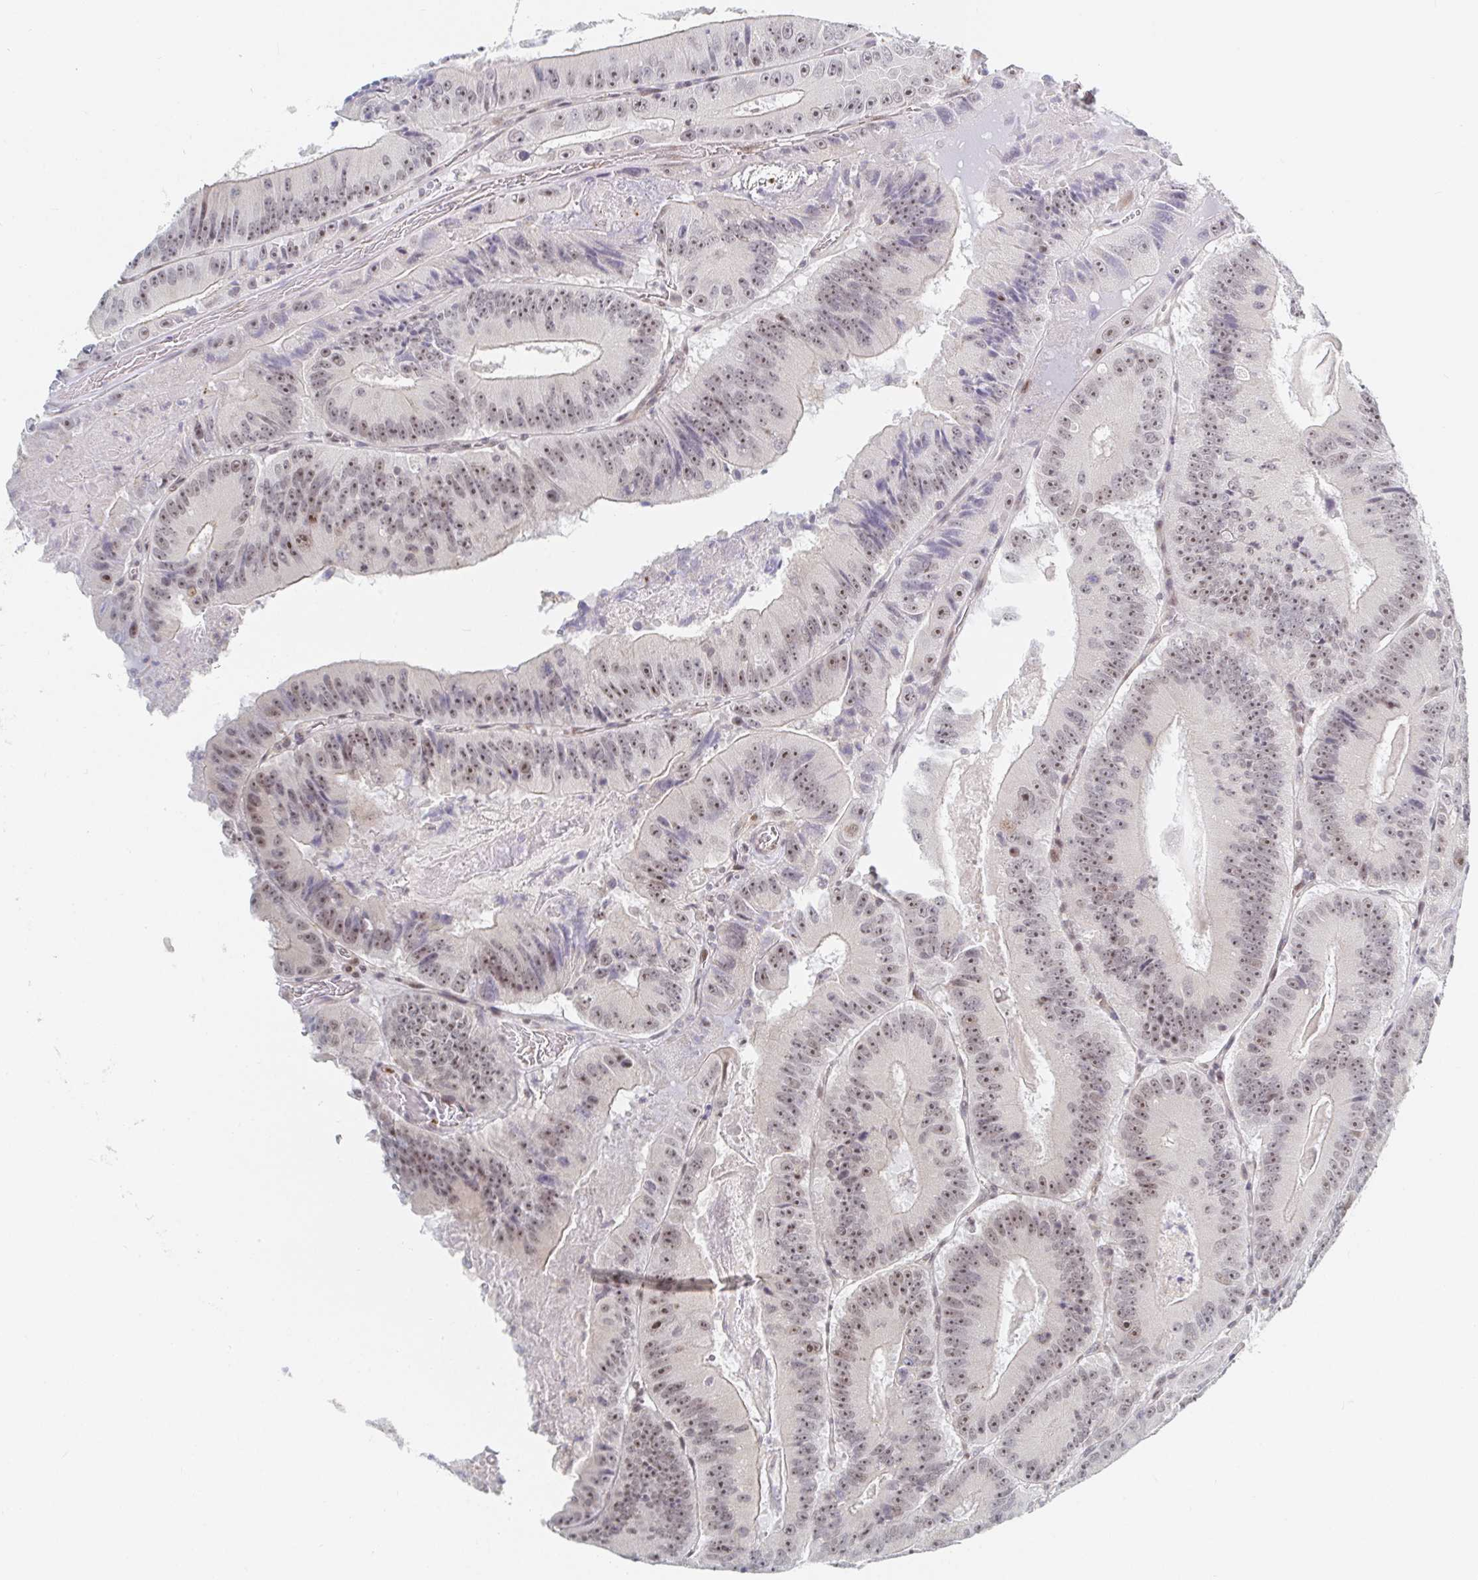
{"staining": {"intensity": "moderate", "quantity": ">75%", "location": "nuclear"}, "tissue": "colorectal cancer", "cell_type": "Tumor cells", "image_type": "cancer", "snomed": [{"axis": "morphology", "description": "Adenocarcinoma, NOS"}, {"axis": "topography", "description": "Colon"}], "caption": "This photomicrograph displays immunohistochemistry staining of colorectal cancer, with medium moderate nuclear positivity in approximately >75% of tumor cells.", "gene": "CHD2", "patient": {"sex": "female", "age": 86}}